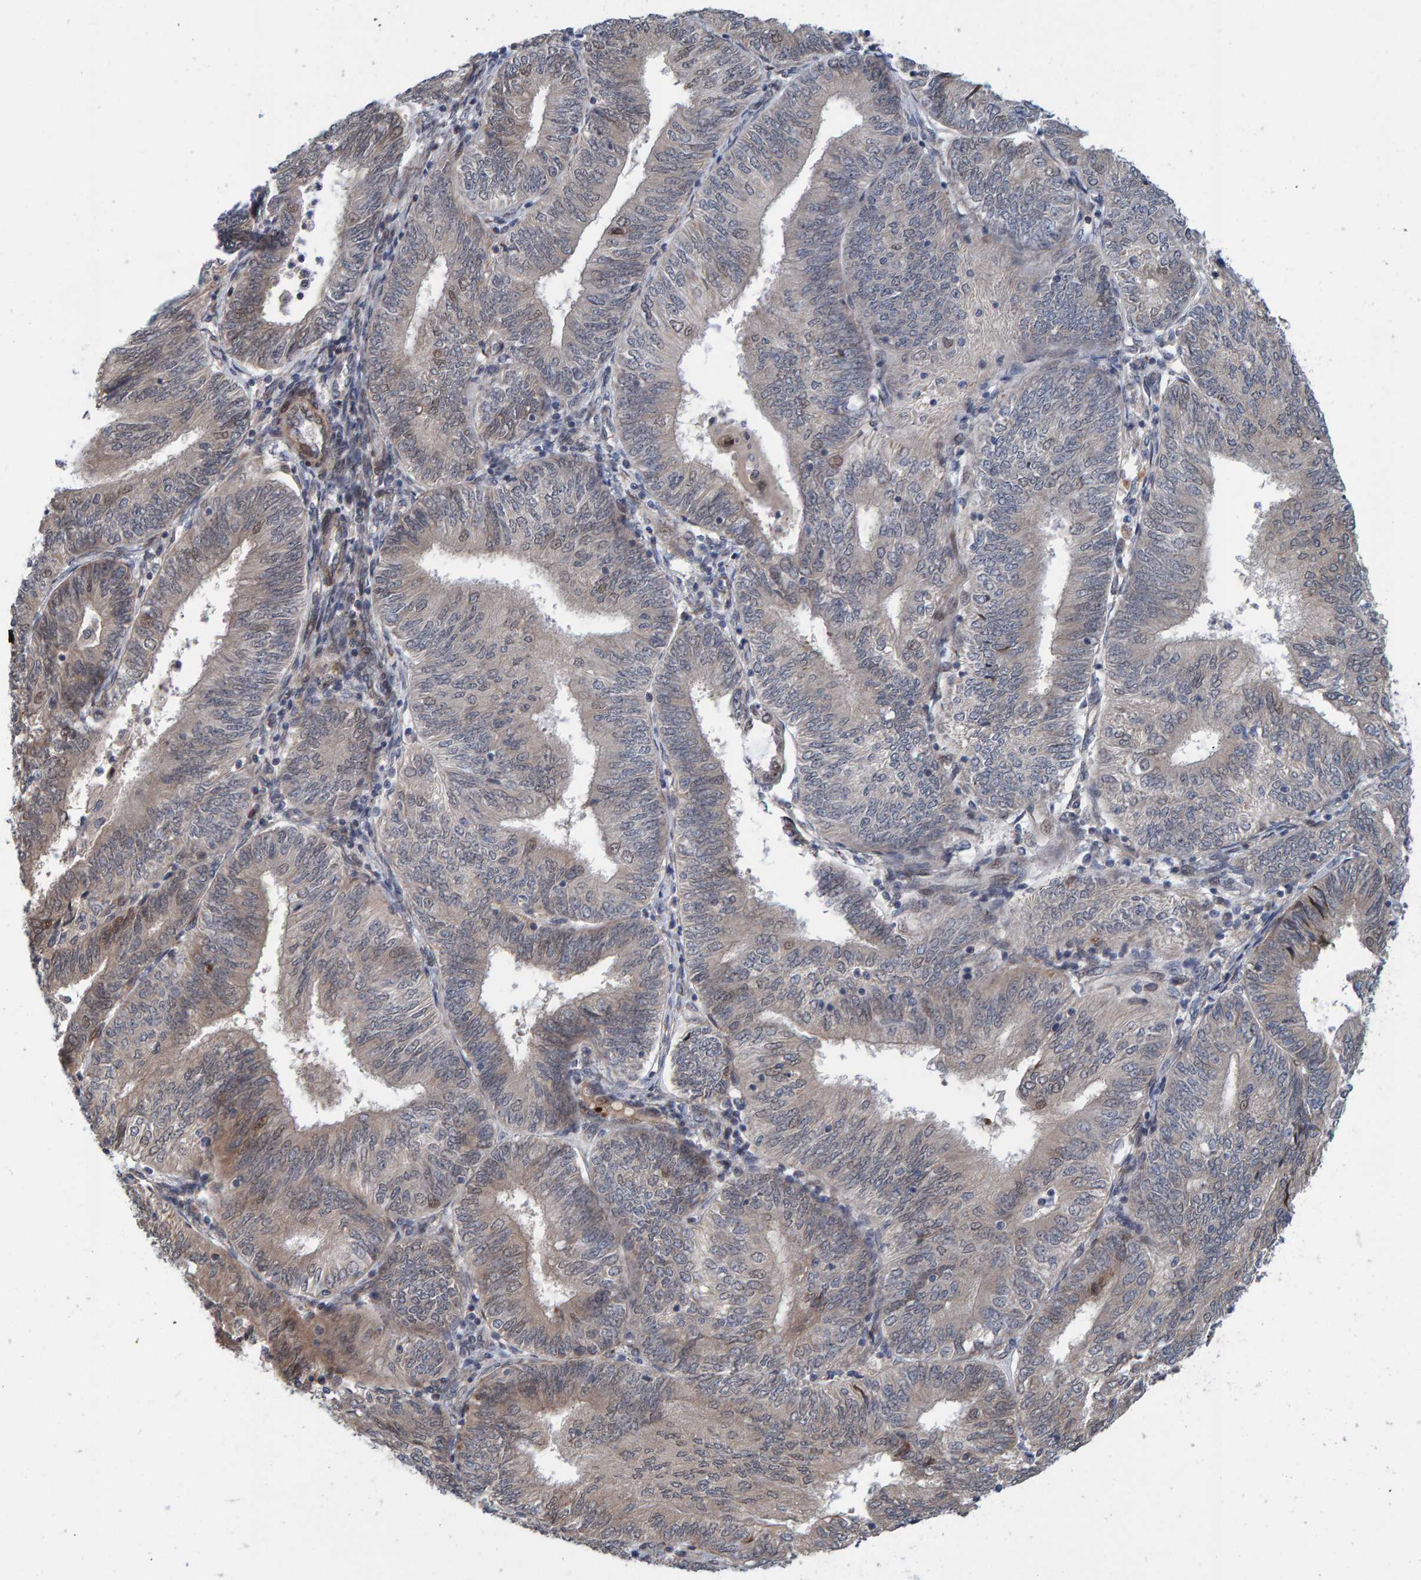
{"staining": {"intensity": "weak", "quantity": "<25%", "location": "cytoplasmic/membranous"}, "tissue": "endometrial cancer", "cell_type": "Tumor cells", "image_type": "cancer", "snomed": [{"axis": "morphology", "description": "Adenocarcinoma, NOS"}, {"axis": "topography", "description": "Endometrium"}], "caption": "An IHC histopathology image of endometrial cancer (adenocarcinoma) is shown. There is no staining in tumor cells of endometrial cancer (adenocarcinoma).", "gene": "MFSD6L", "patient": {"sex": "female", "age": 58}}